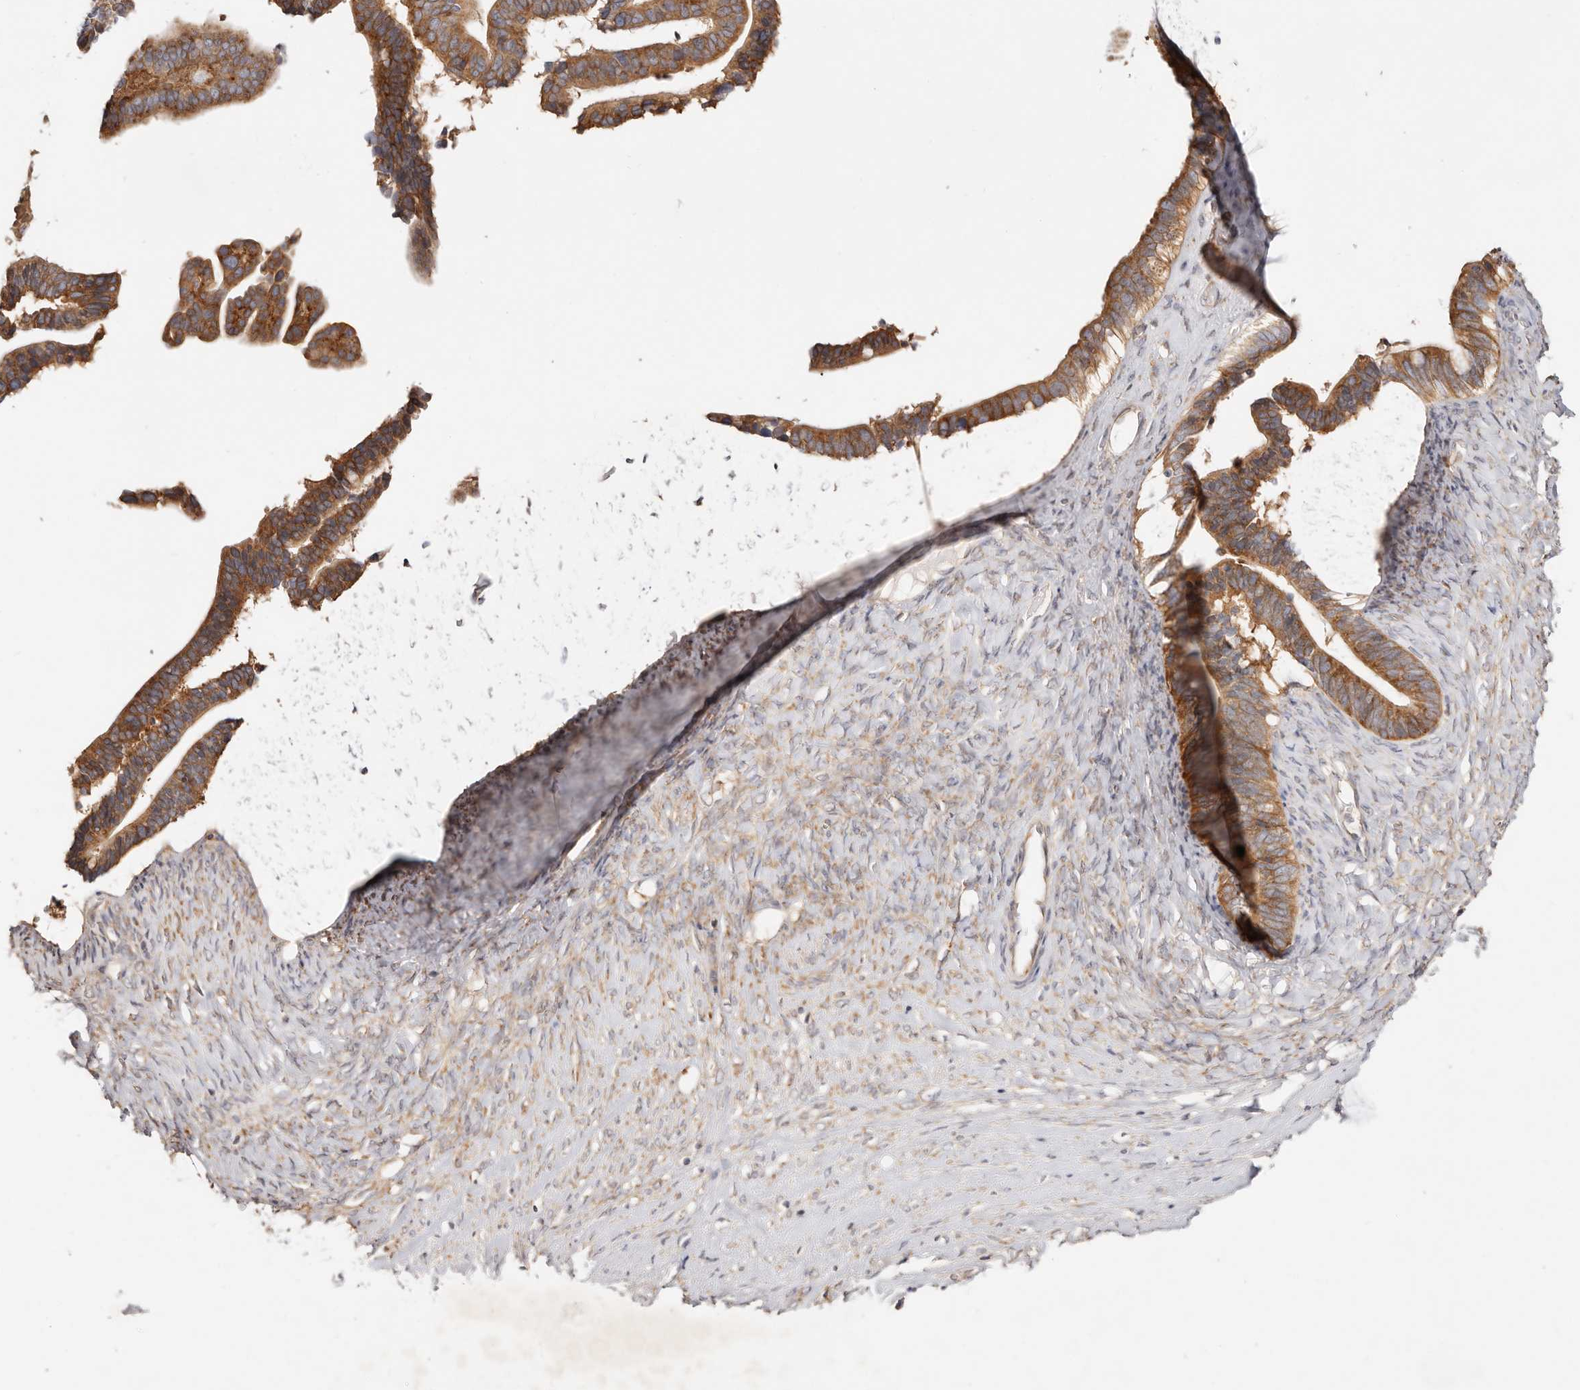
{"staining": {"intensity": "moderate", "quantity": ">75%", "location": "cytoplasmic/membranous"}, "tissue": "ovarian cancer", "cell_type": "Tumor cells", "image_type": "cancer", "snomed": [{"axis": "morphology", "description": "Cystadenocarcinoma, serous, NOS"}, {"axis": "topography", "description": "Ovary"}], "caption": "Tumor cells demonstrate medium levels of moderate cytoplasmic/membranous positivity in about >75% of cells in ovarian cancer (serous cystadenocarcinoma). The protein is shown in brown color, while the nuclei are stained blue.", "gene": "GNA13", "patient": {"sex": "female", "age": 56}}